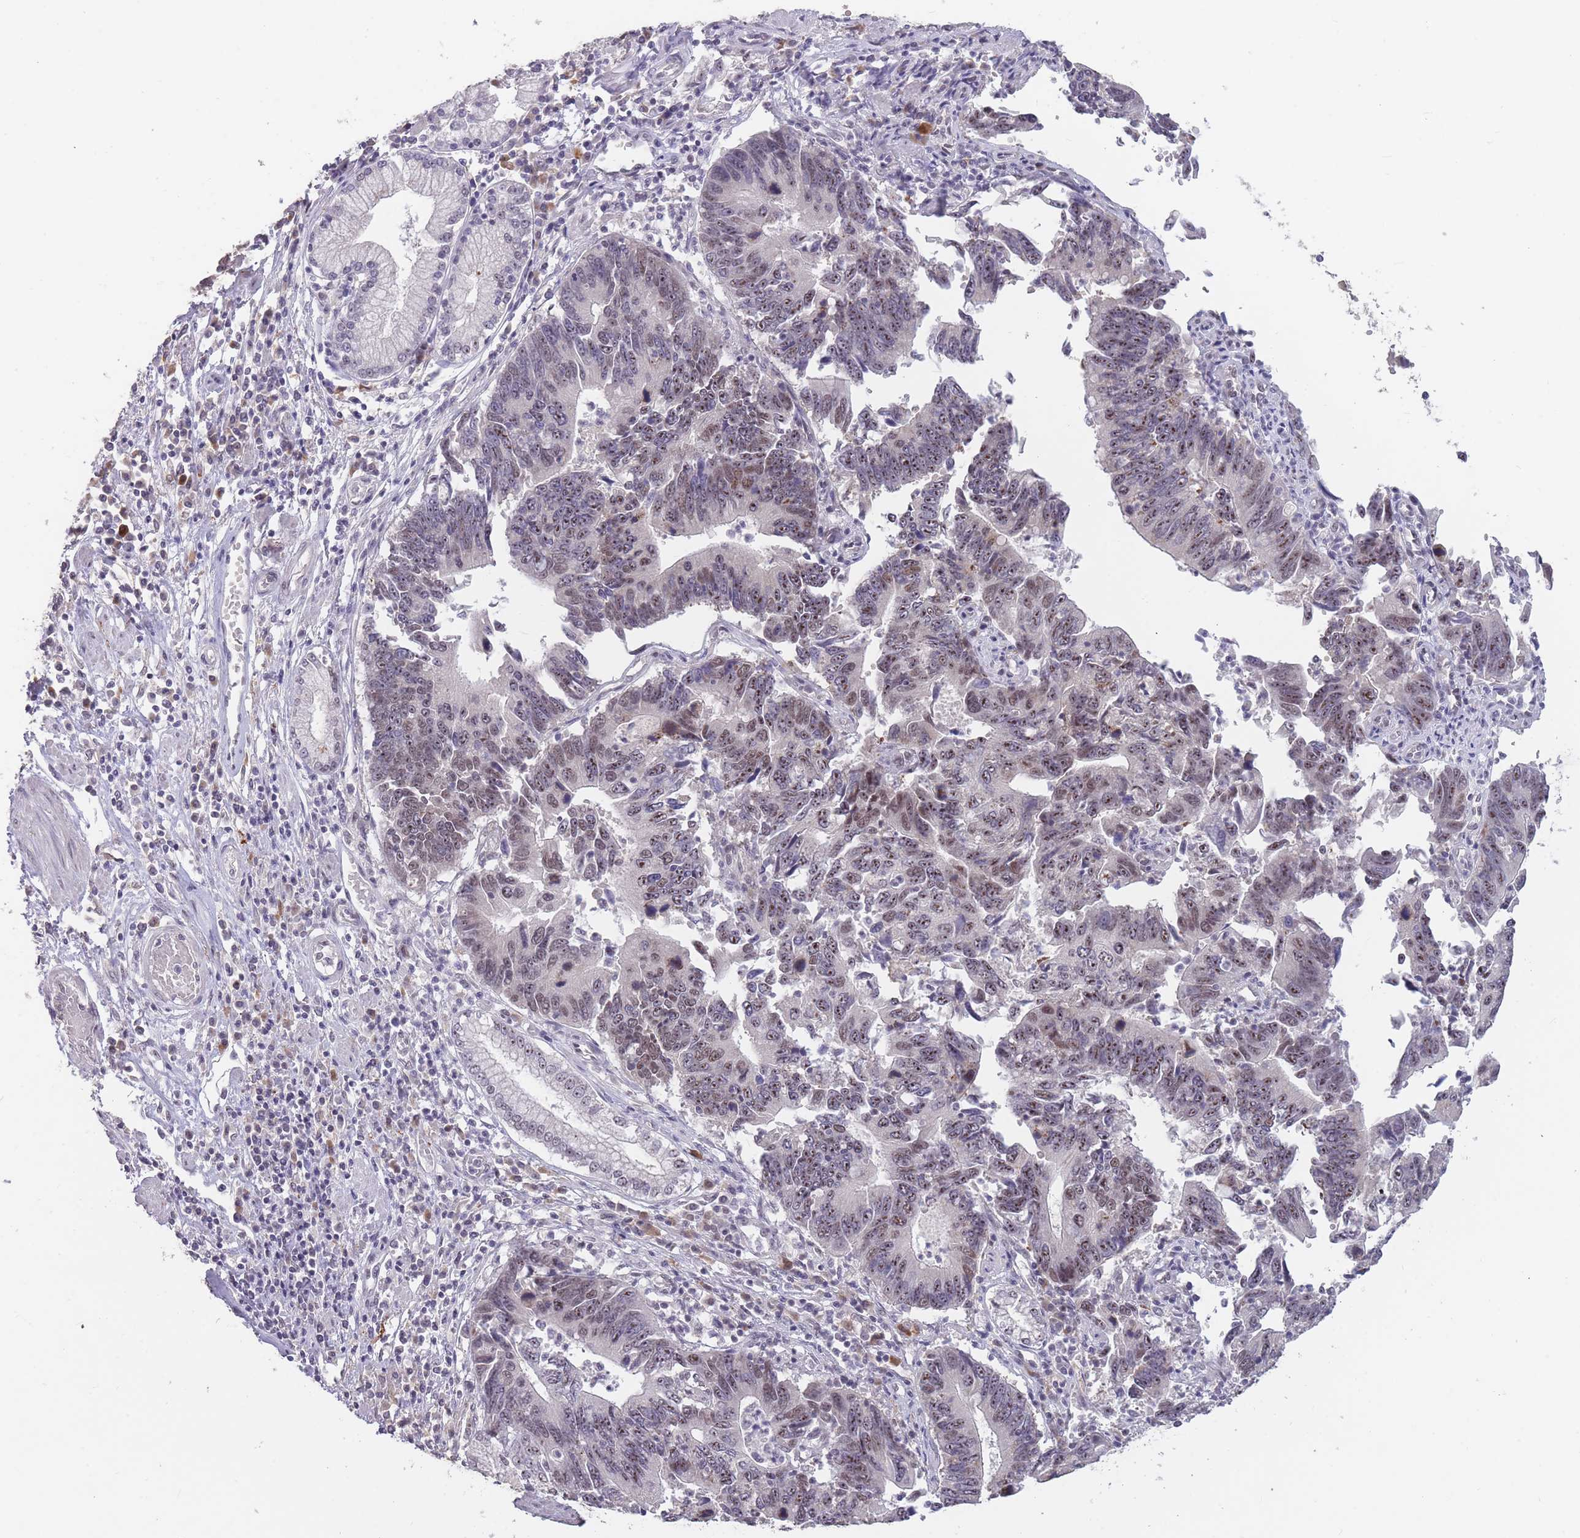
{"staining": {"intensity": "weak", "quantity": "25%-75%", "location": "nuclear"}, "tissue": "stomach cancer", "cell_type": "Tumor cells", "image_type": "cancer", "snomed": [{"axis": "morphology", "description": "Adenocarcinoma, NOS"}, {"axis": "topography", "description": "Stomach"}], "caption": "About 25%-75% of tumor cells in human stomach cancer (adenocarcinoma) exhibit weak nuclear protein expression as visualized by brown immunohistochemical staining.", "gene": "HNRNPUL1", "patient": {"sex": "male", "age": 59}}